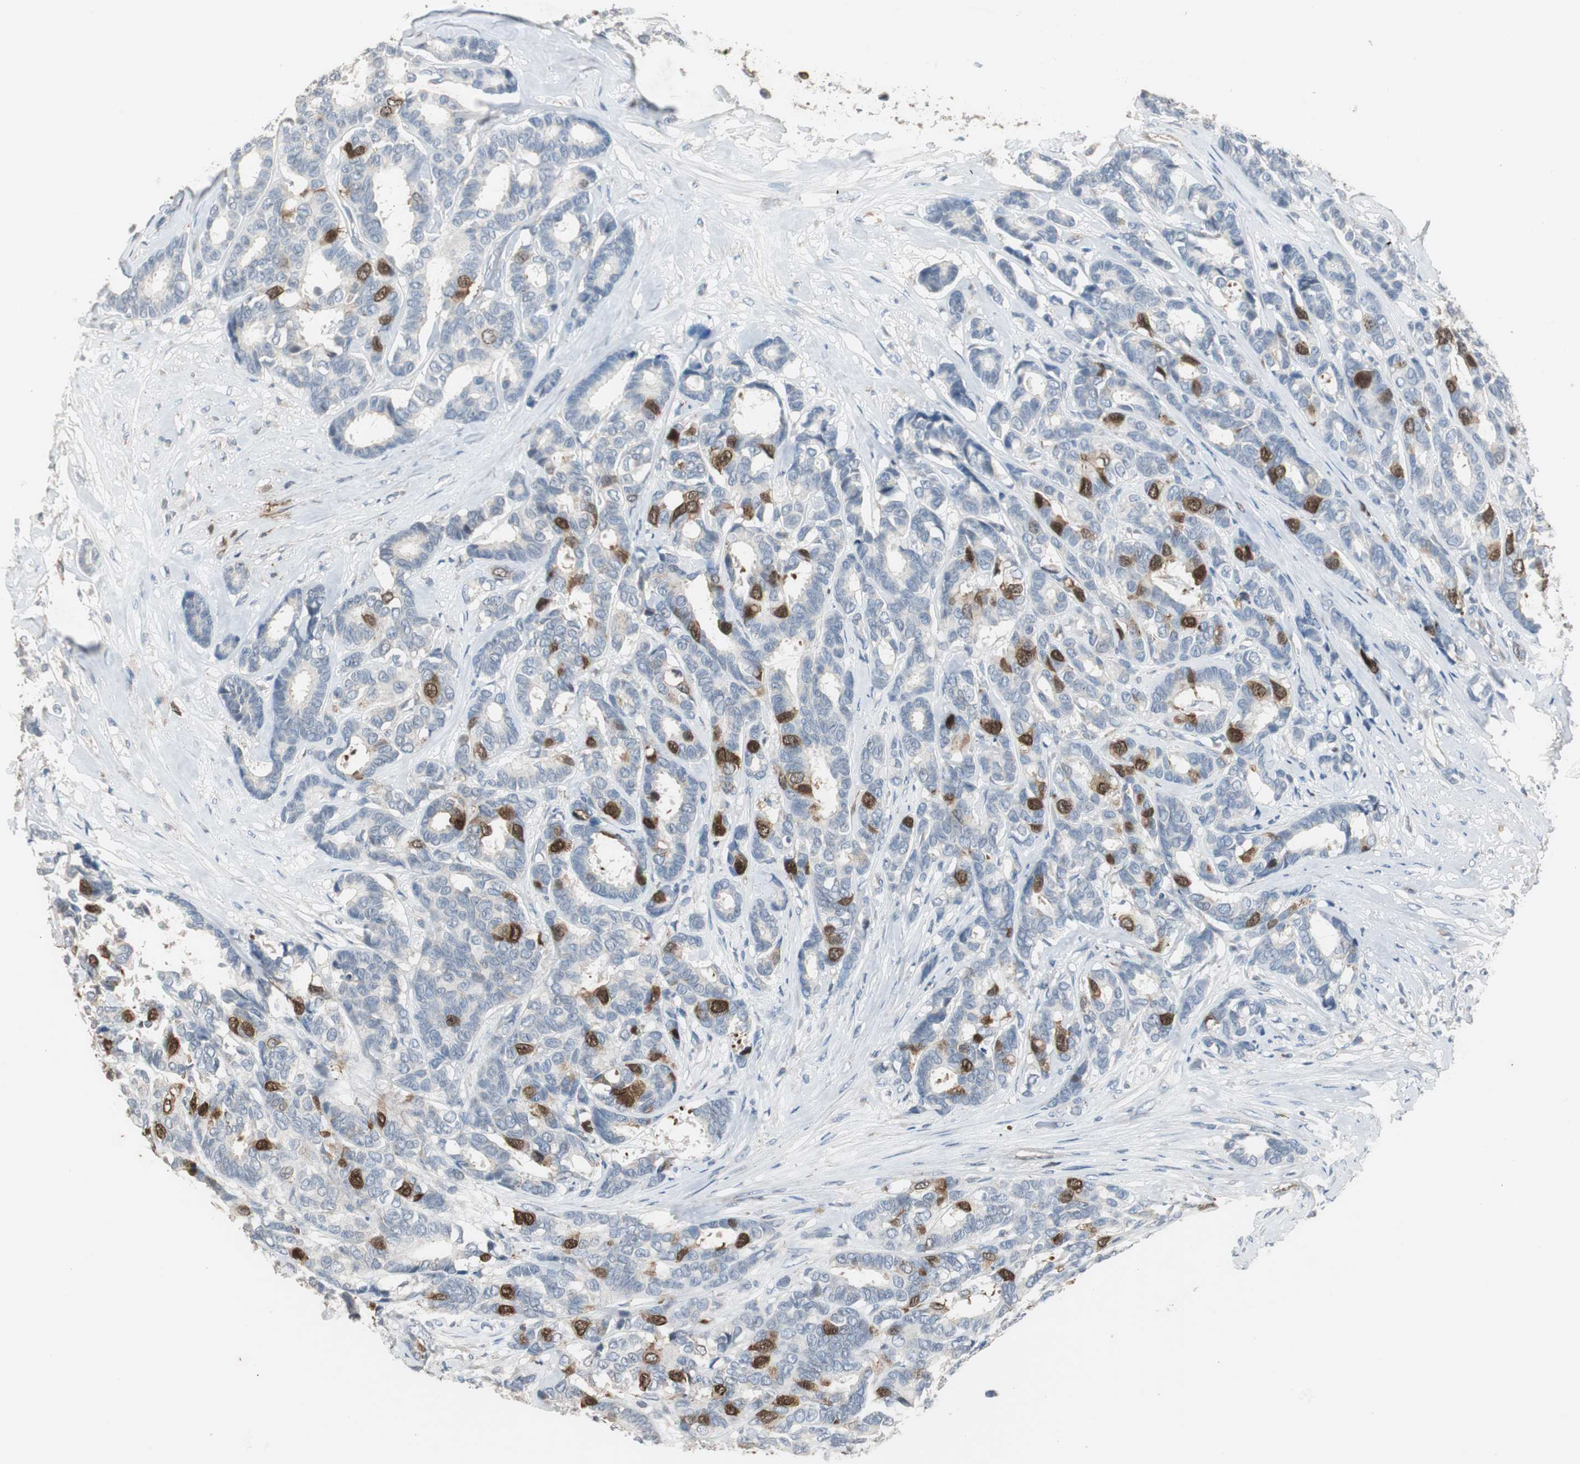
{"staining": {"intensity": "strong", "quantity": "<25%", "location": "cytoplasmic/membranous"}, "tissue": "breast cancer", "cell_type": "Tumor cells", "image_type": "cancer", "snomed": [{"axis": "morphology", "description": "Duct carcinoma"}, {"axis": "topography", "description": "Breast"}], "caption": "IHC (DAB (3,3'-diaminobenzidine)) staining of human breast cancer (infiltrating ductal carcinoma) displays strong cytoplasmic/membranous protein staining in approximately <25% of tumor cells.", "gene": "TK1", "patient": {"sex": "female", "age": 87}}